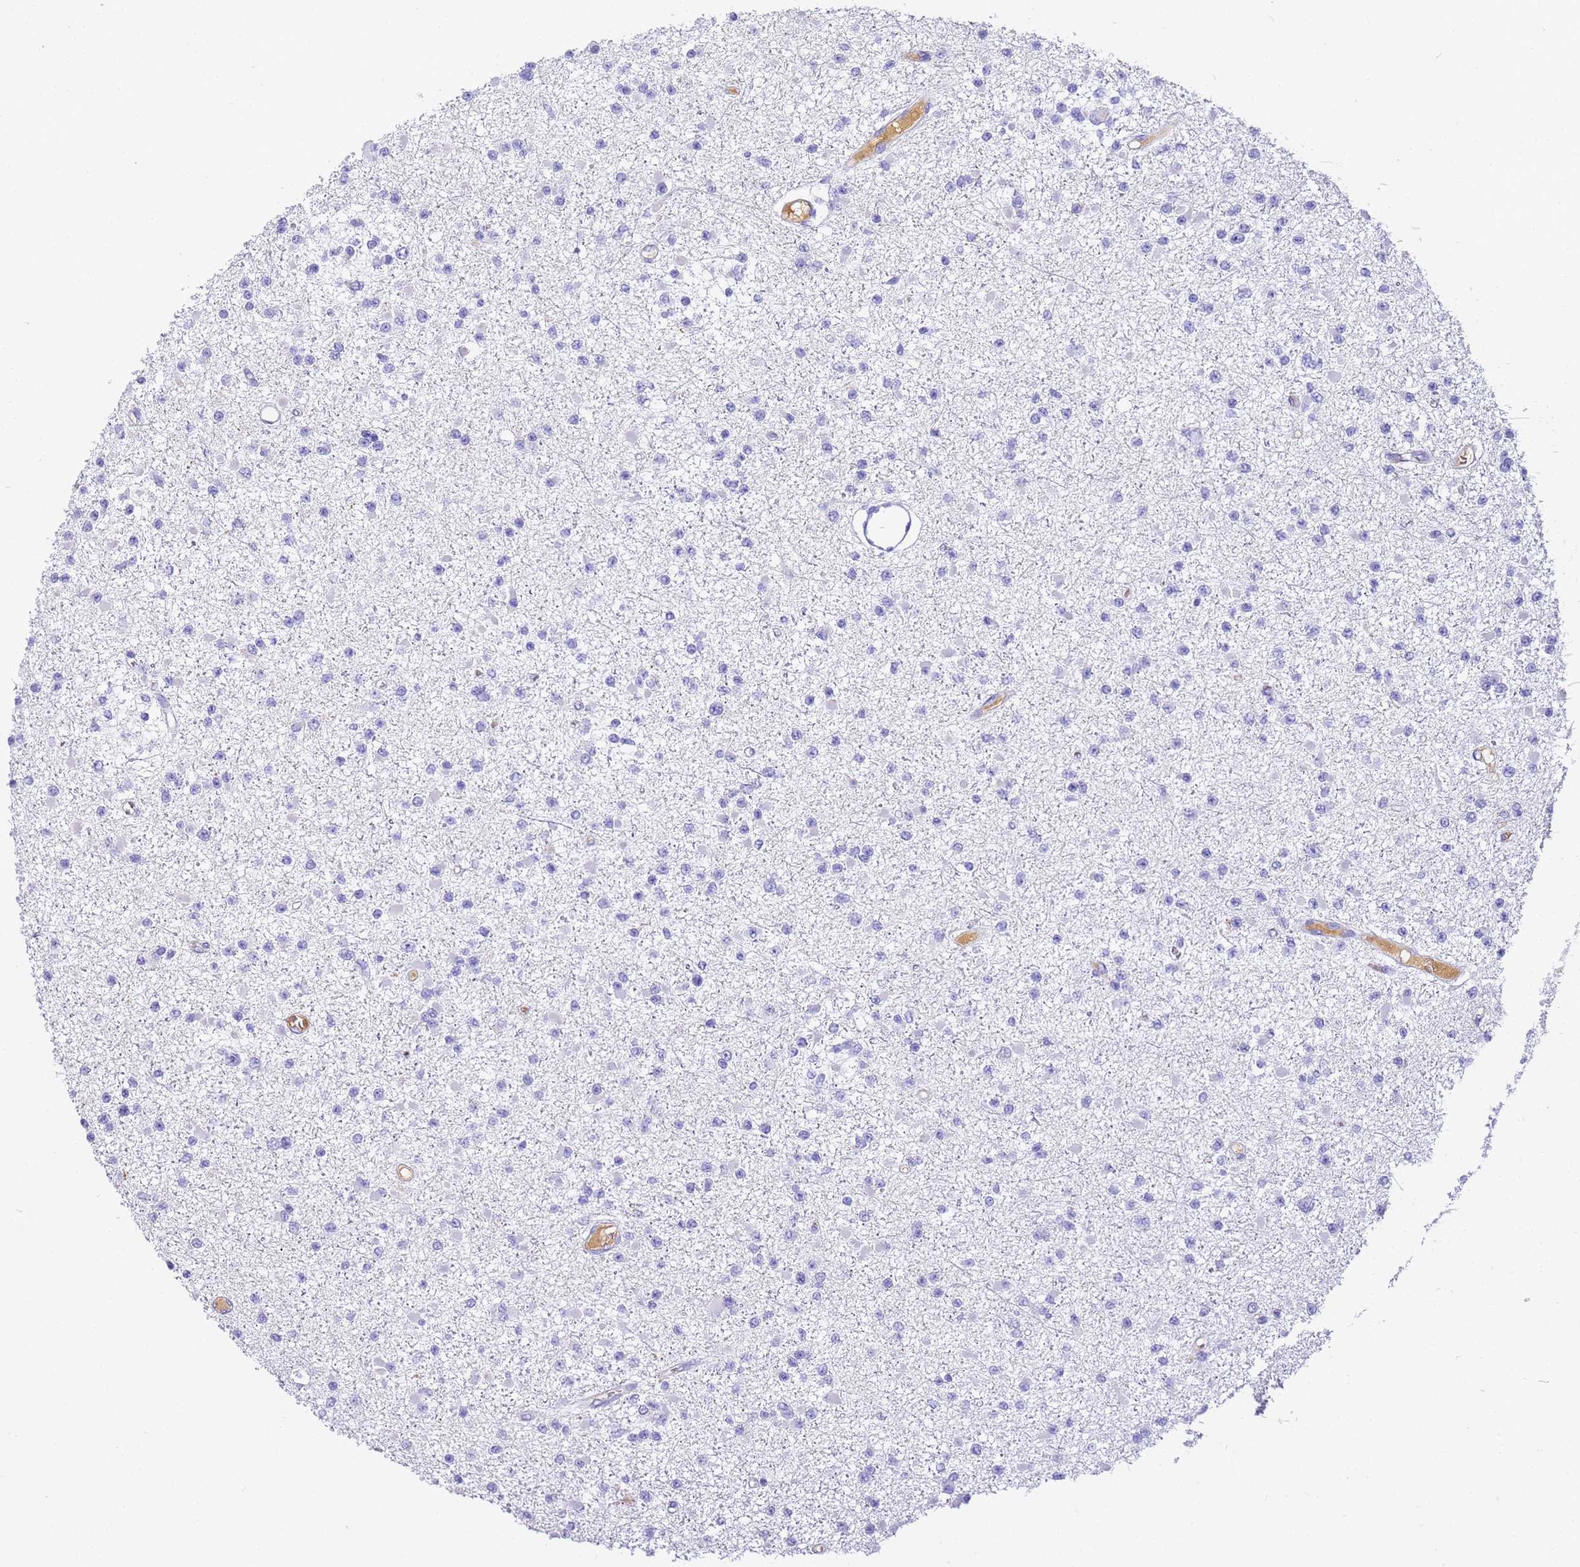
{"staining": {"intensity": "negative", "quantity": "none", "location": "none"}, "tissue": "glioma", "cell_type": "Tumor cells", "image_type": "cancer", "snomed": [{"axis": "morphology", "description": "Glioma, malignant, Low grade"}, {"axis": "topography", "description": "Brain"}], "caption": "Tumor cells are negative for protein expression in human glioma.", "gene": "CFHR2", "patient": {"sex": "female", "age": 22}}